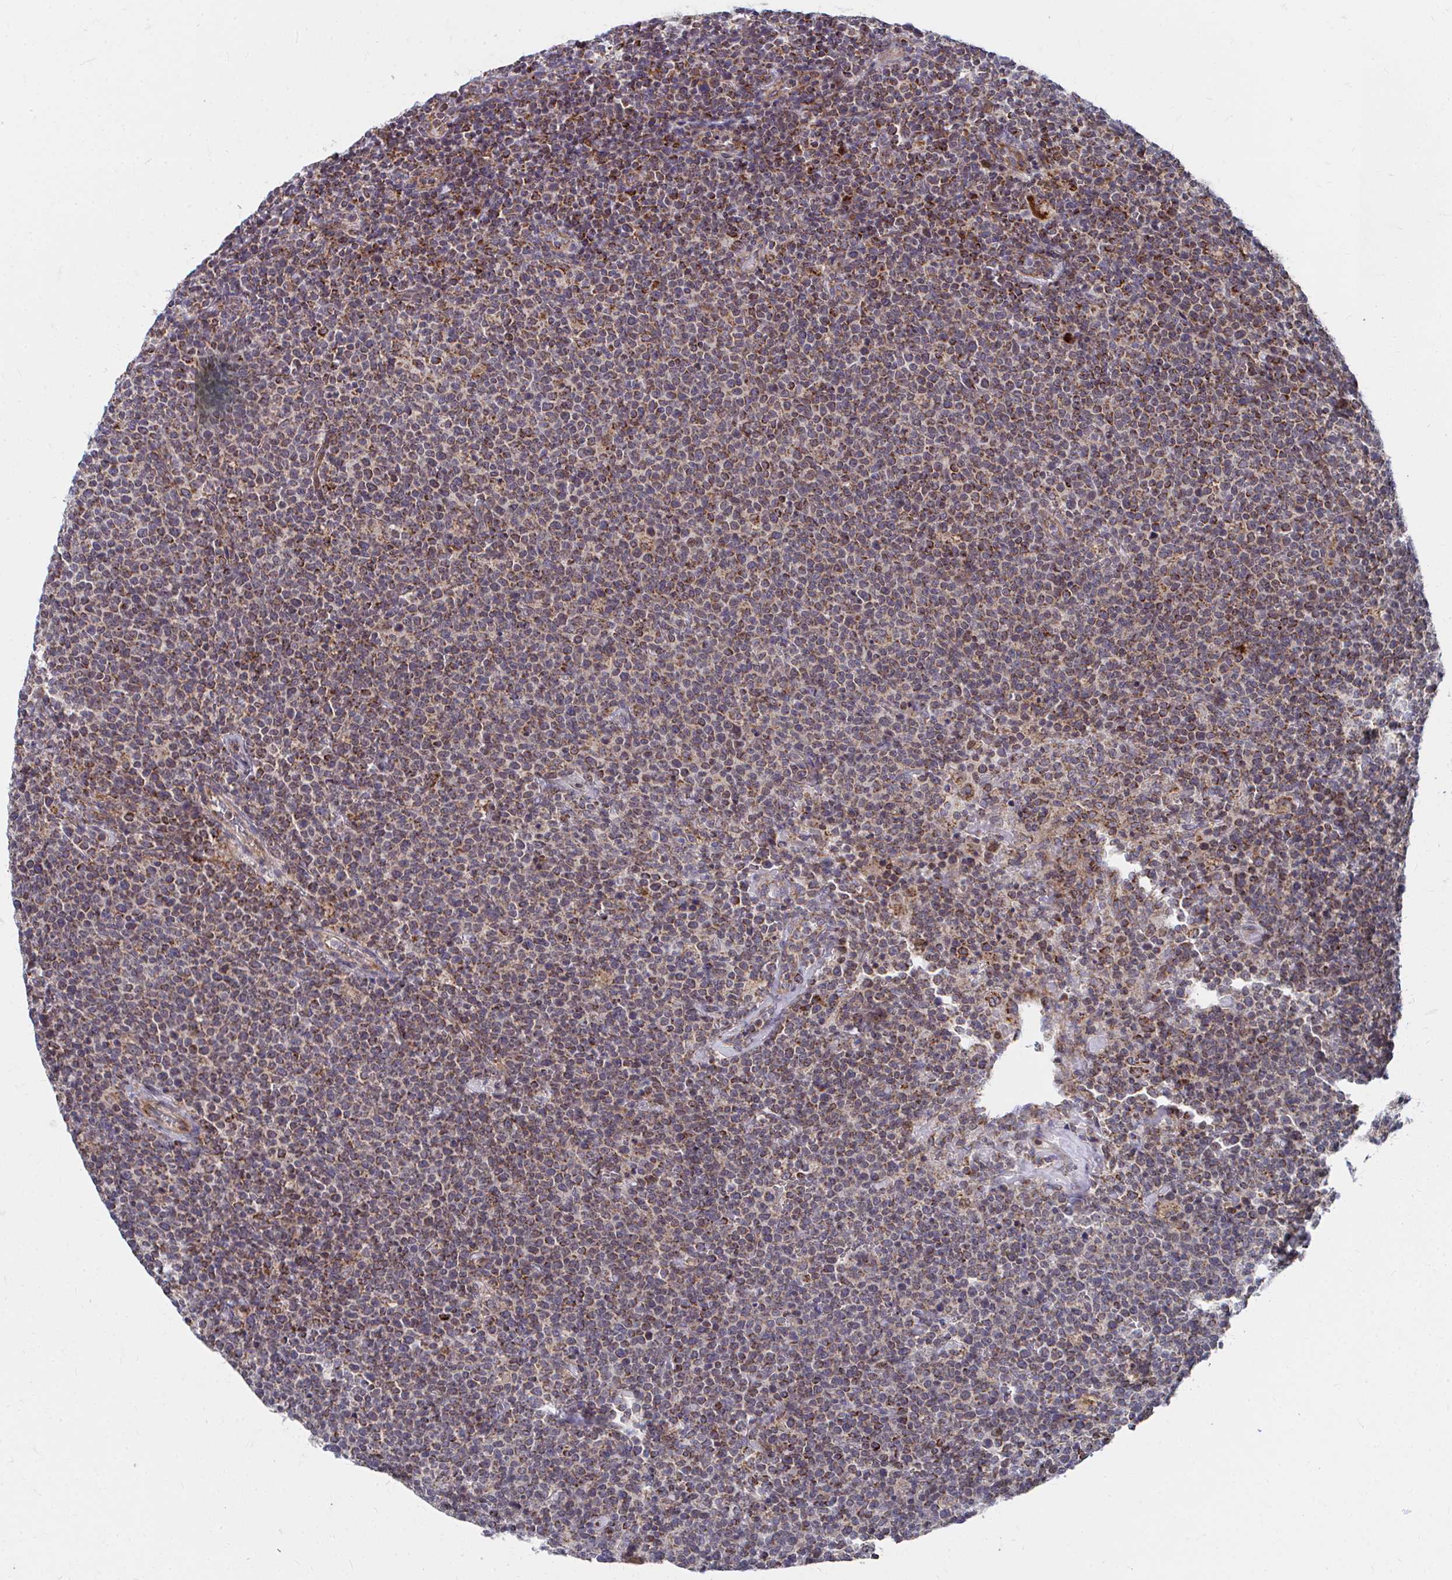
{"staining": {"intensity": "moderate", "quantity": ">75%", "location": "cytoplasmic/membranous"}, "tissue": "lymphoma", "cell_type": "Tumor cells", "image_type": "cancer", "snomed": [{"axis": "morphology", "description": "Malignant lymphoma, non-Hodgkin's type, High grade"}, {"axis": "topography", "description": "Lymph node"}], "caption": "Human high-grade malignant lymphoma, non-Hodgkin's type stained for a protein (brown) displays moderate cytoplasmic/membranous positive staining in about >75% of tumor cells.", "gene": "PEX3", "patient": {"sex": "male", "age": 61}}